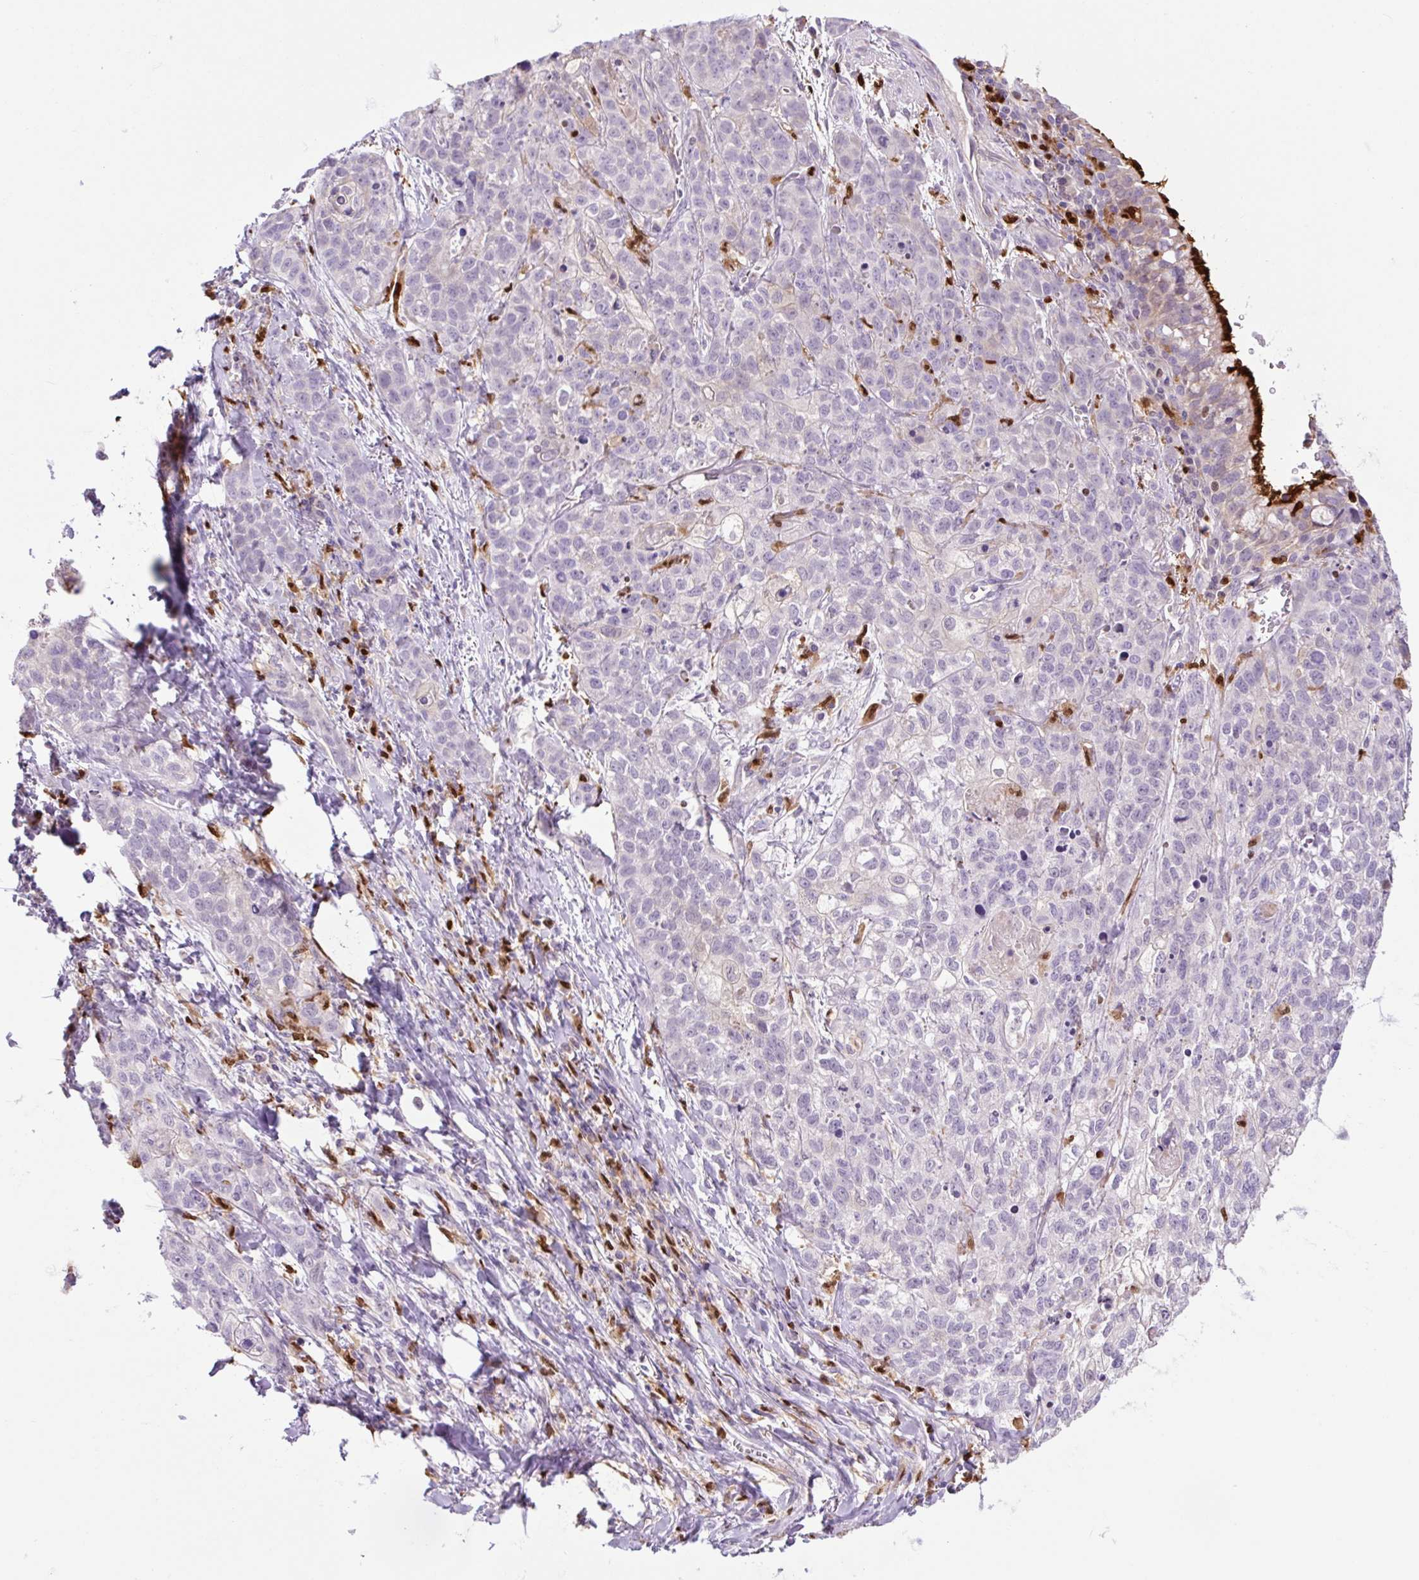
{"staining": {"intensity": "negative", "quantity": "none", "location": "none"}, "tissue": "lung cancer", "cell_type": "Tumor cells", "image_type": "cancer", "snomed": [{"axis": "morphology", "description": "Squamous cell carcinoma, NOS"}, {"axis": "topography", "description": "Lung"}], "caption": "High power microscopy image of an IHC histopathology image of lung squamous cell carcinoma, revealing no significant expression in tumor cells. (DAB (3,3'-diaminobenzidine) immunohistochemistry (IHC) with hematoxylin counter stain).", "gene": "SPI1", "patient": {"sex": "male", "age": 74}}